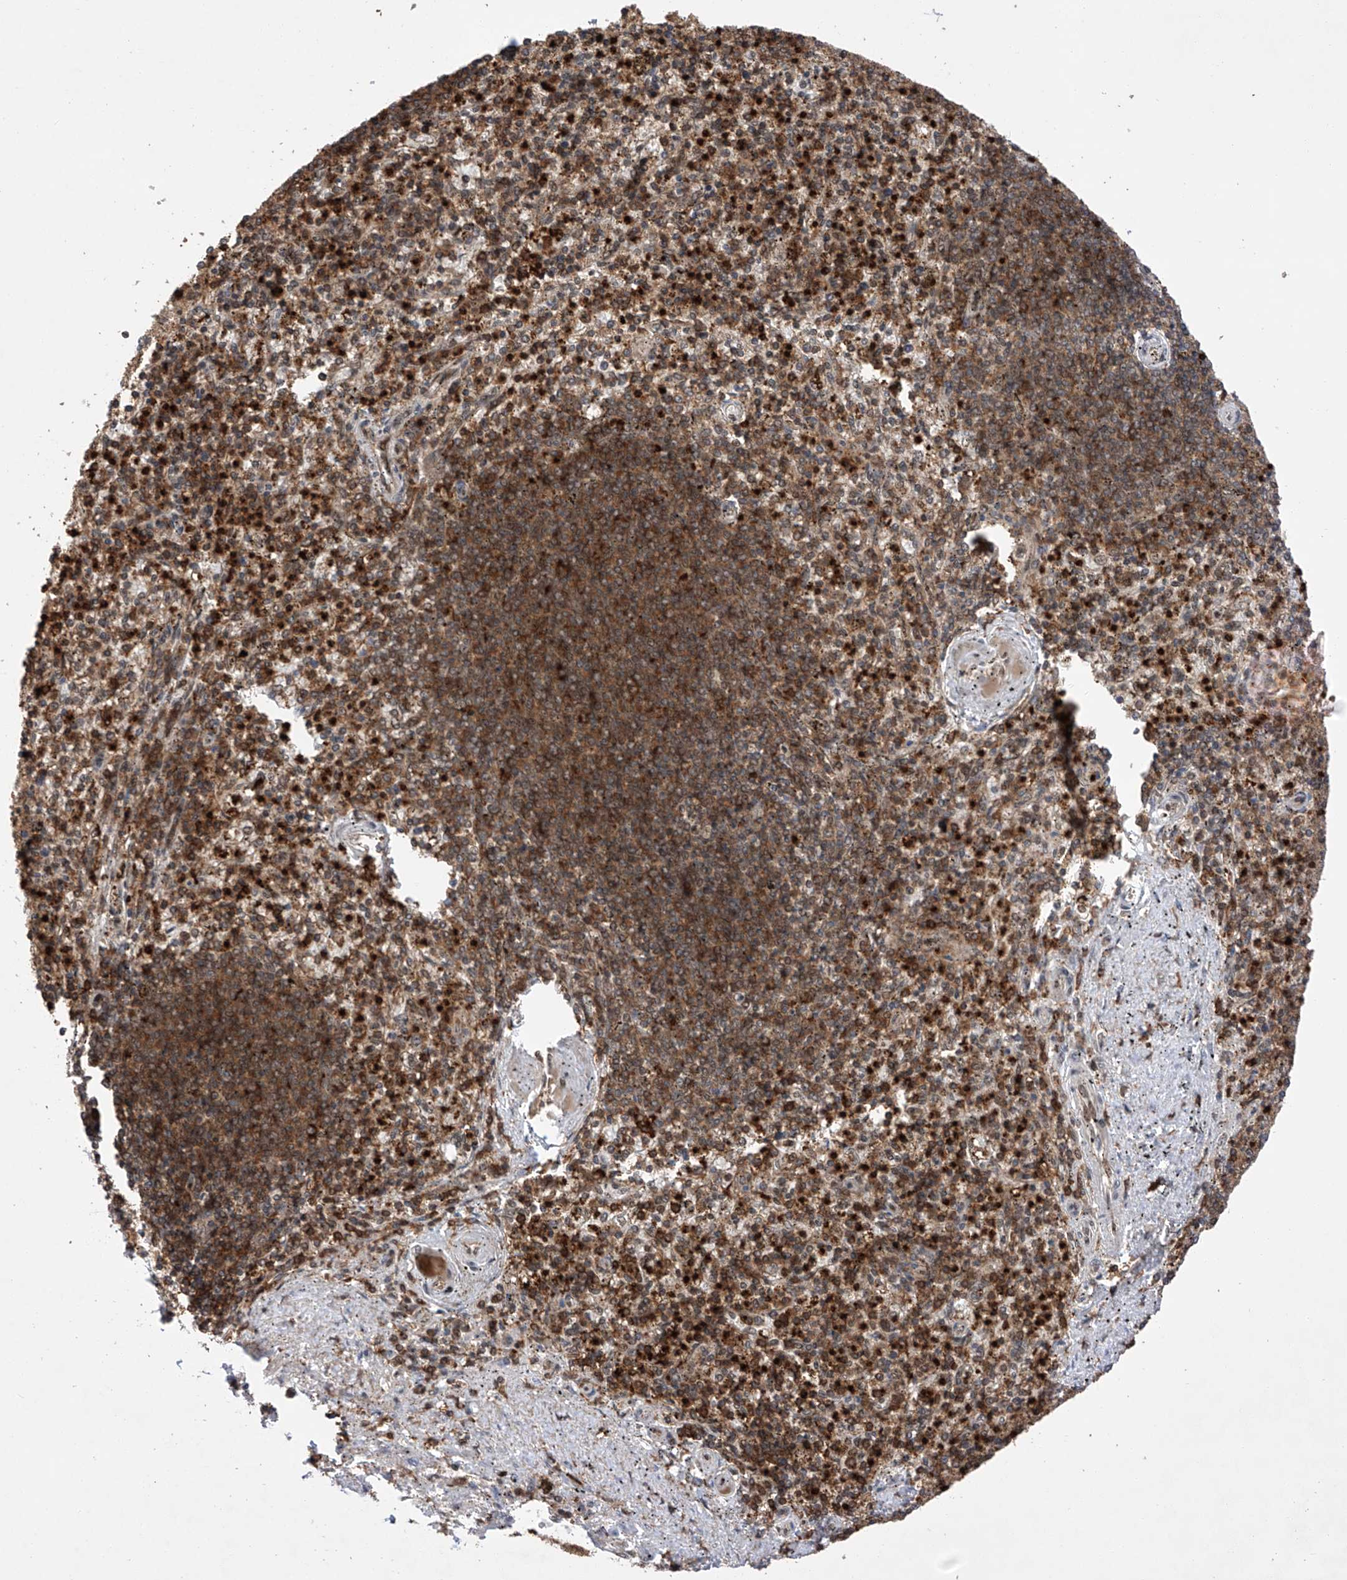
{"staining": {"intensity": "strong", "quantity": ">75%", "location": "cytoplasmic/membranous,nuclear"}, "tissue": "spleen", "cell_type": "Cells in red pulp", "image_type": "normal", "snomed": [{"axis": "morphology", "description": "Normal tissue, NOS"}, {"axis": "topography", "description": "Spleen"}], "caption": "An IHC micrograph of benign tissue is shown. Protein staining in brown shows strong cytoplasmic/membranous,nuclear positivity in spleen within cells in red pulp.", "gene": "ZNF280D", "patient": {"sex": "male", "age": 72}}